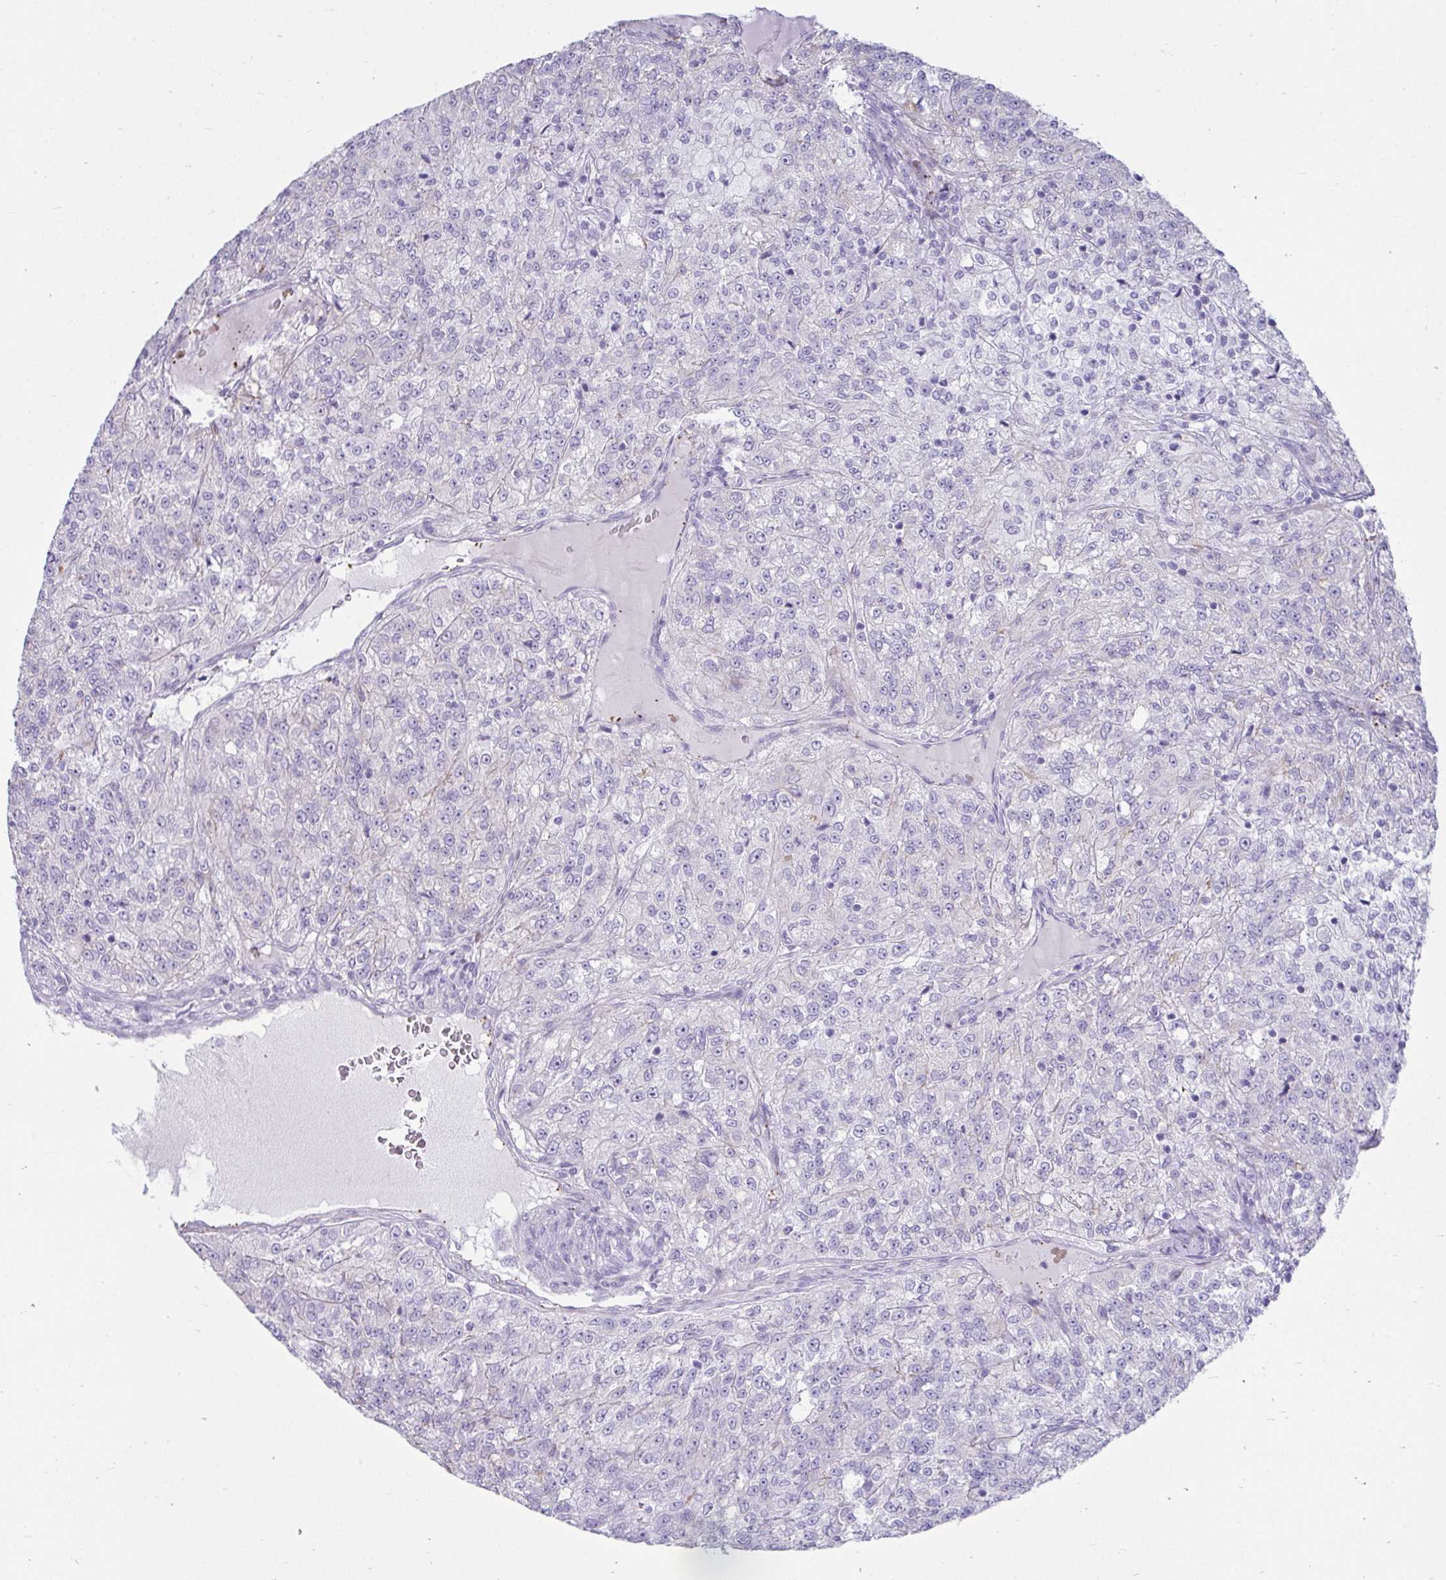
{"staining": {"intensity": "negative", "quantity": "none", "location": "none"}, "tissue": "renal cancer", "cell_type": "Tumor cells", "image_type": "cancer", "snomed": [{"axis": "morphology", "description": "Adenocarcinoma, NOS"}, {"axis": "topography", "description": "Kidney"}], "caption": "Human adenocarcinoma (renal) stained for a protein using immunohistochemistry displays no expression in tumor cells.", "gene": "UBL3", "patient": {"sex": "female", "age": 63}}